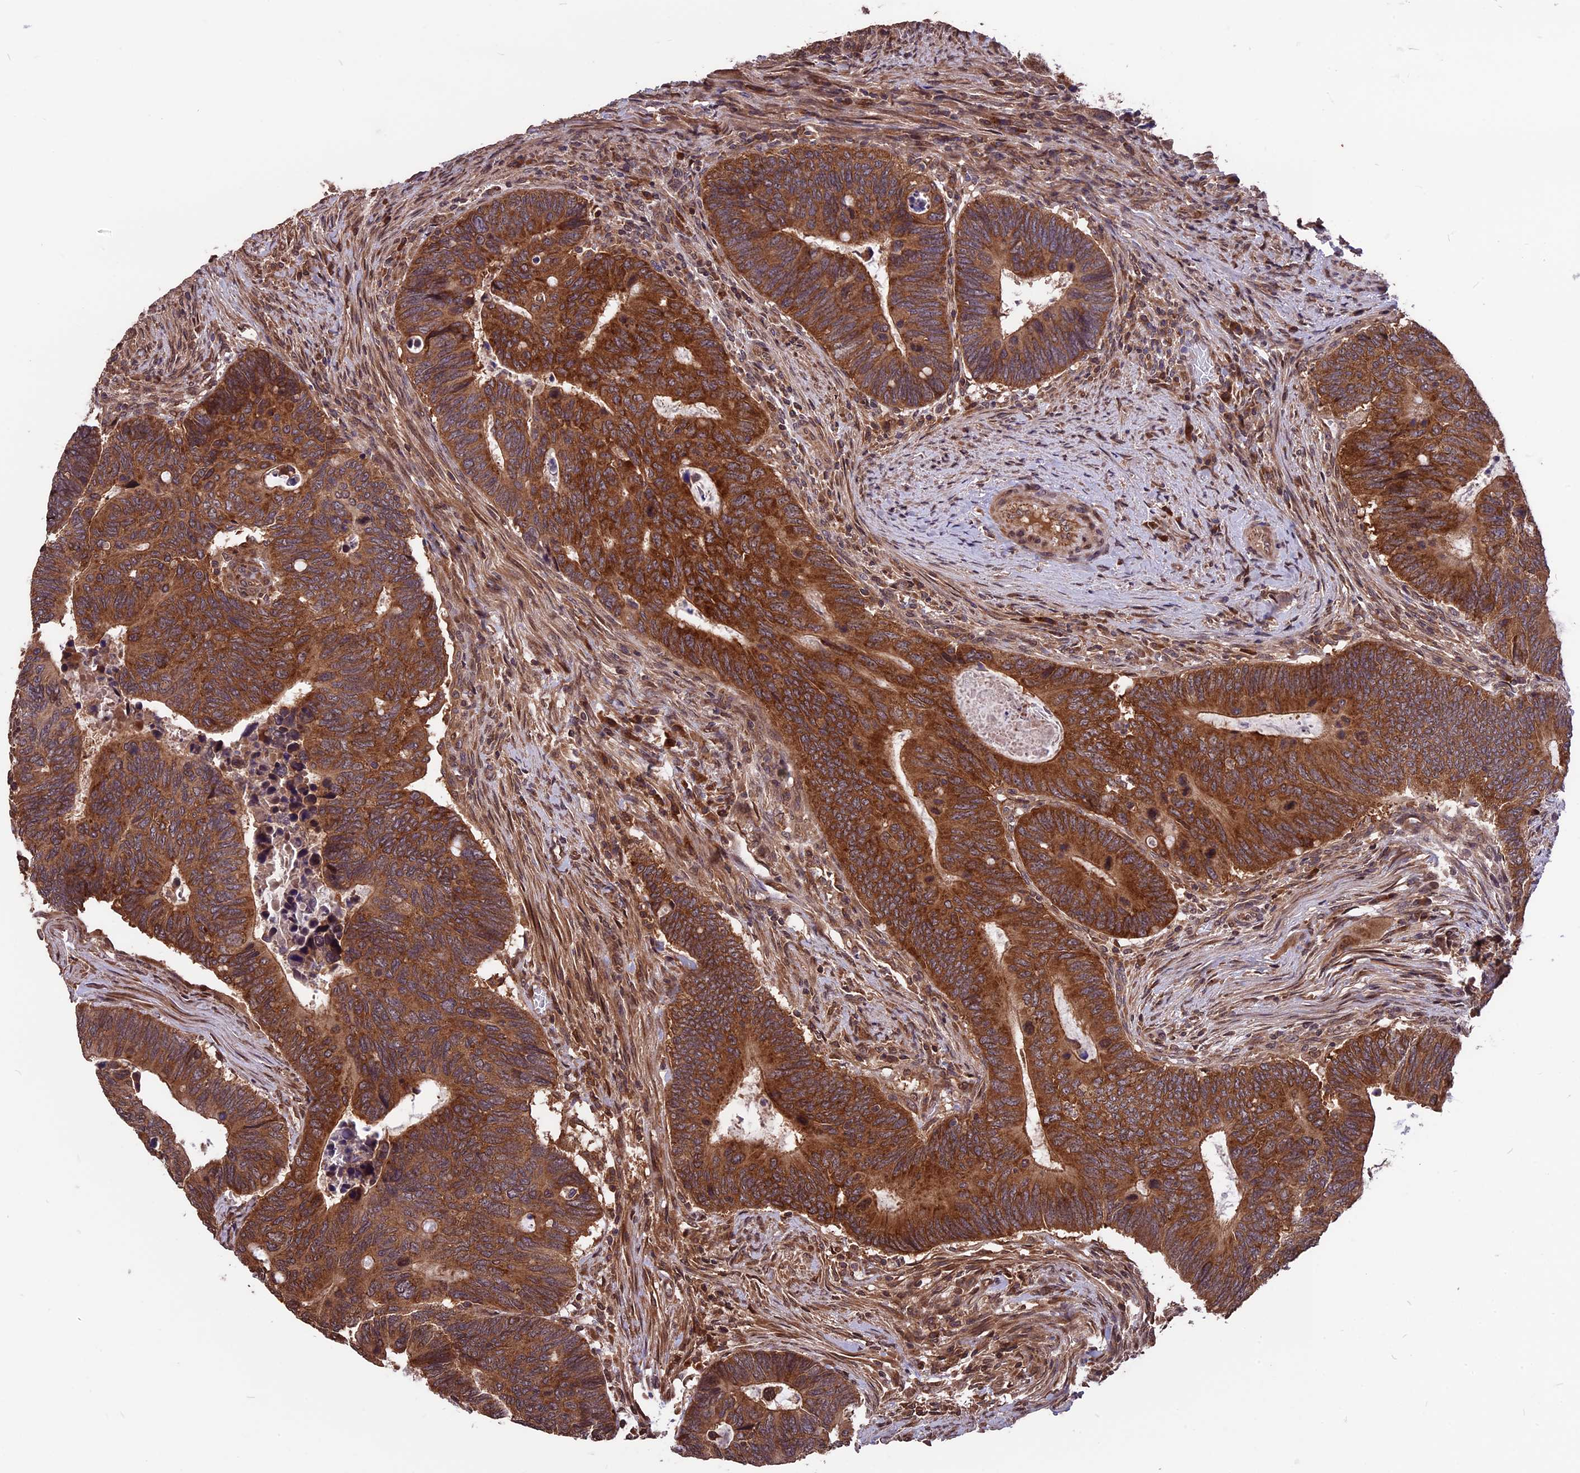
{"staining": {"intensity": "strong", "quantity": ">75%", "location": "cytoplasmic/membranous"}, "tissue": "colorectal cancer", "cell_type": "Tumor cells", "image_type": "cancer", "snomed": [{"axis": "morphology", "description": "Adenocarcinoma, NOS"}, {"axis": "topography", "description": "Colon"}], "caption": "Colorectal cancer (adenocarcinoma) stained for a protein (brown) reveals strong cytoplasmic/membranous positive expression in approximately >75% of tumor cells.", "gene": "ZNF598", "patient": {"sex": "male", "age": 87}}